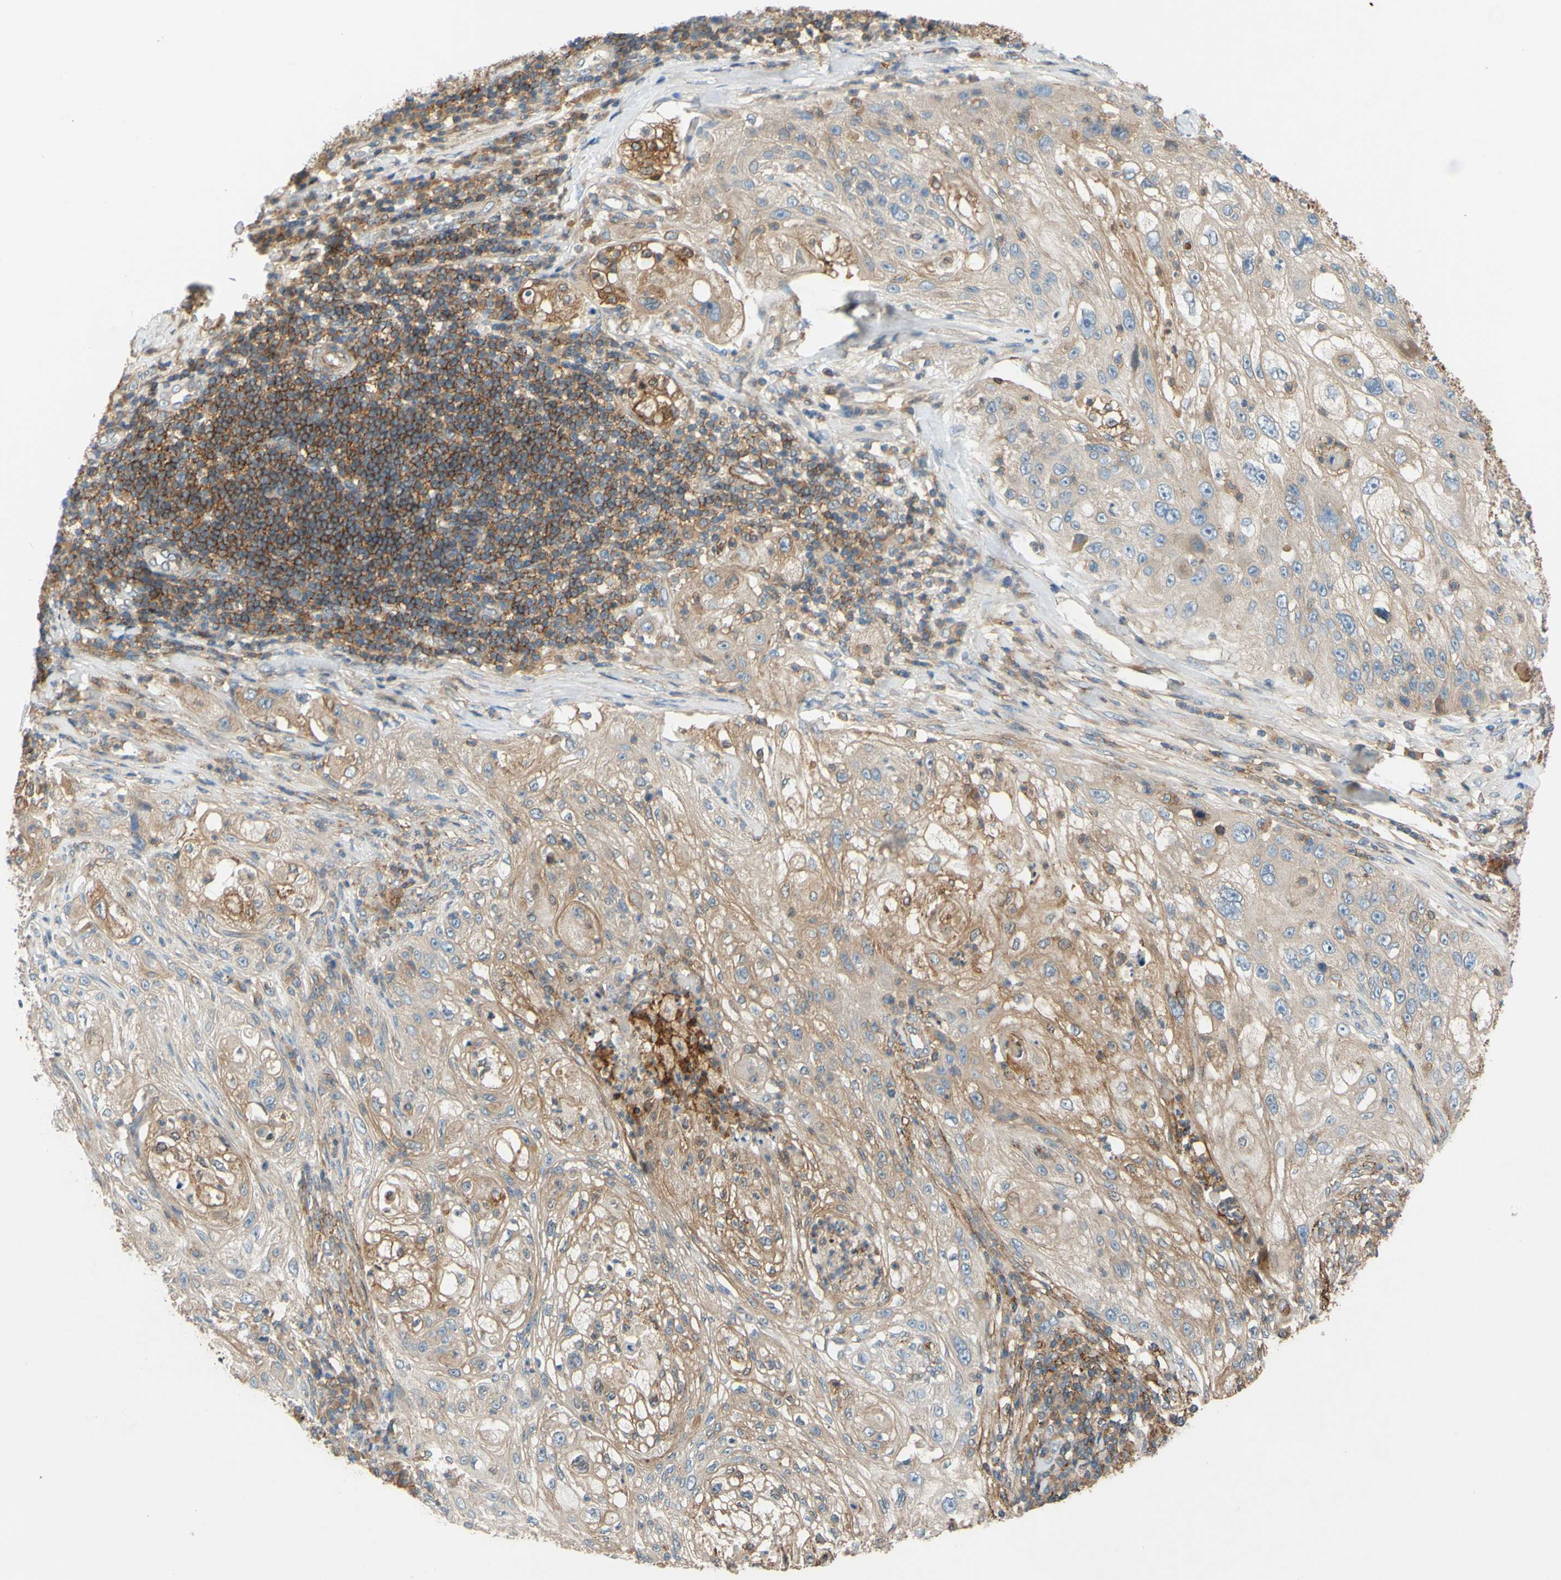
{"staining": {"intensity": "weak", "quantity": "25%-75%", "location": "cytoplasmic/membranous"}, "tissue": "lung cancer", "cell_type": "Tumor cells", "image_type": "cancer", "snomed": [{"axis": "morphology", "description": "Inflammation, NOS"}, {"axis": "morphology", "description": "Squamous cell carcinoma, NOS"}, {"axis": "topography", "description": "Lymph node"}, {"axis": "topography", "description": "Soft tissue"}, {"axis": "topography", "description": "Lung"}], "caption": "Immunohistochemistry (IHC) (DAB (3,3'-diaminobenzidine)) staining of lung cancer reveals weak cytoplasmic/membranous protein positivity in about 25%-75% of tumor cells. The protein of interest is shown in brown color, while the nuclei are stained blue.", "gene": "POR", "patient": {"sex": "male", "age": 66}}